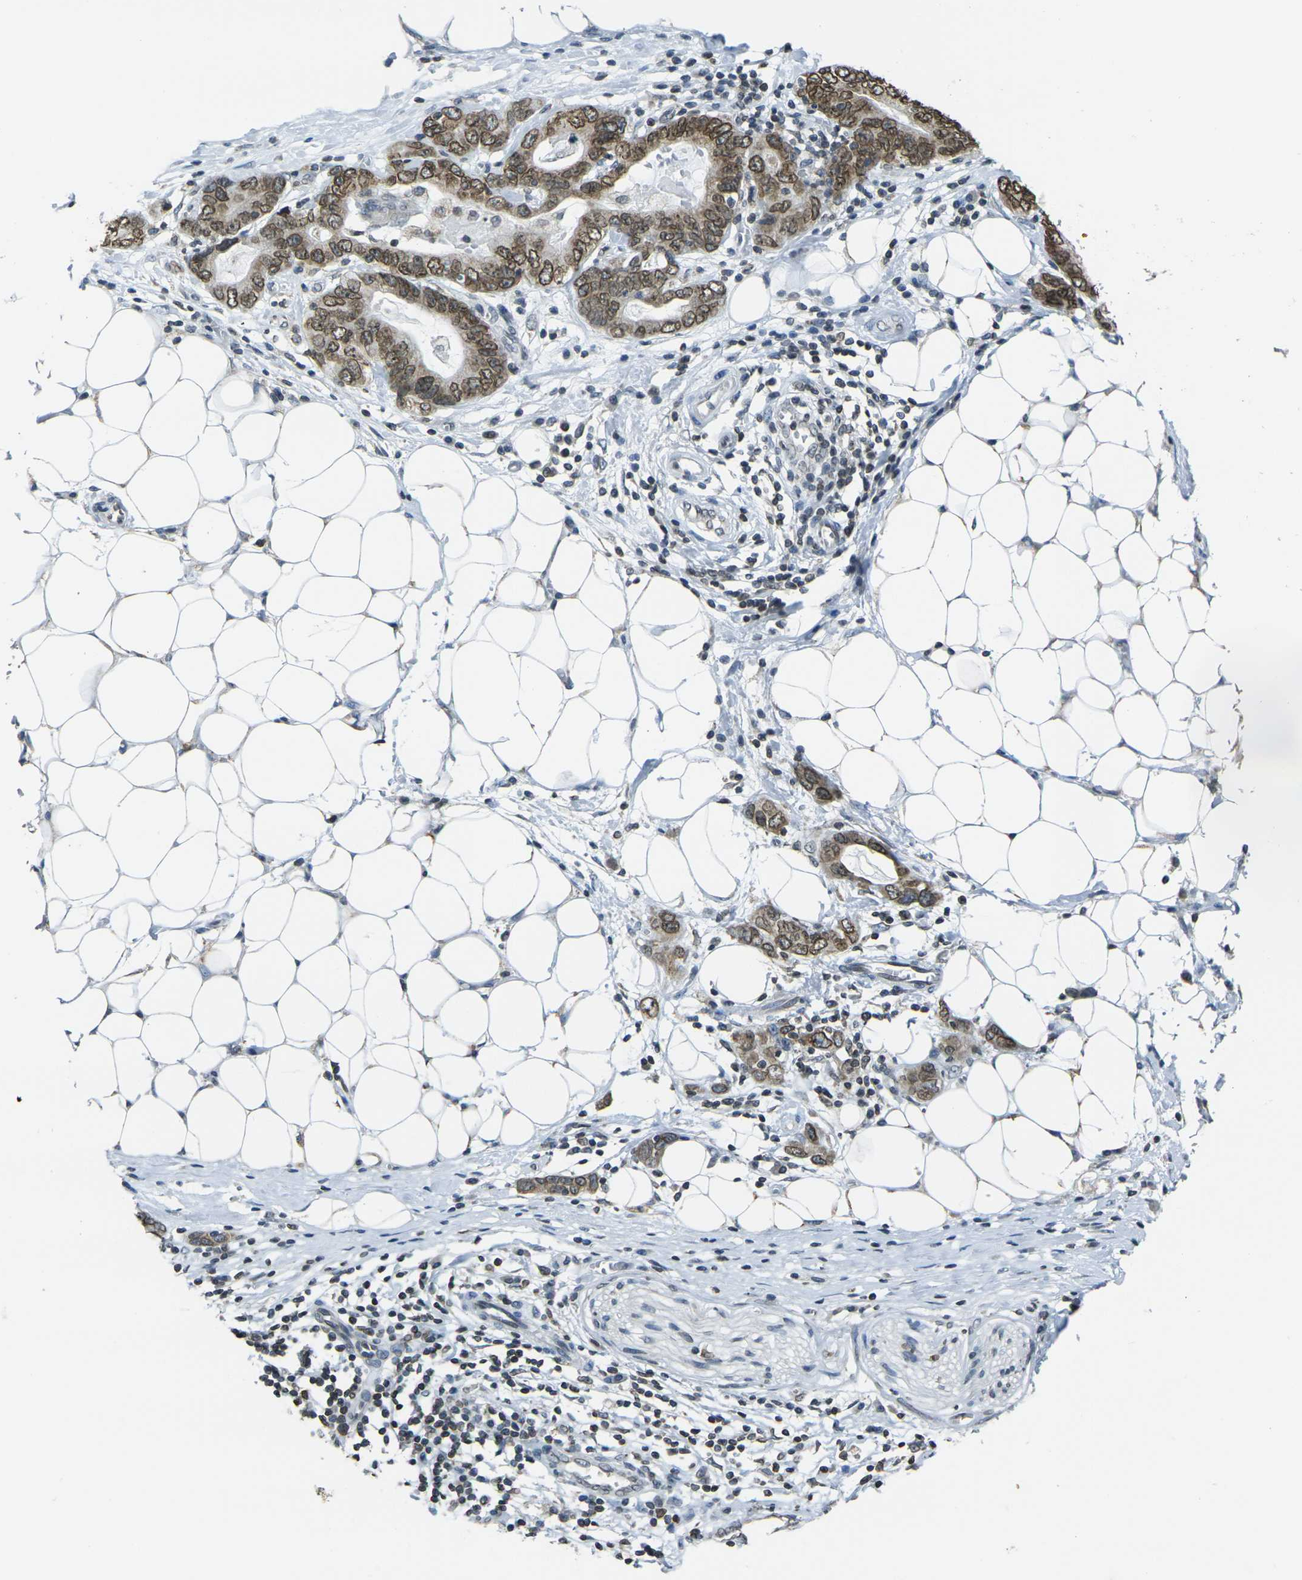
{"staining": {"intensity": "strong", "quantity": ">75%", "location": "cytoplasmic/membranous,nuclear"}, "tissue": "stomach cancer", "cell_type": "Tumor cells", "image_type": "cancer", "snomed": [{"axis": "morphology", "description": "Adenocarcinoma, NOS"}, {"axis": "topography", "description": "Stomach, lower"}], "caption": "Tumor cells display high levels of strong cytoplasmic/membranous and nuclear expression in about >75% of cells in human adenocarcinoma (stomach).", "gene": "BRDT", "patient": {"sex": "female", "age": 93}}